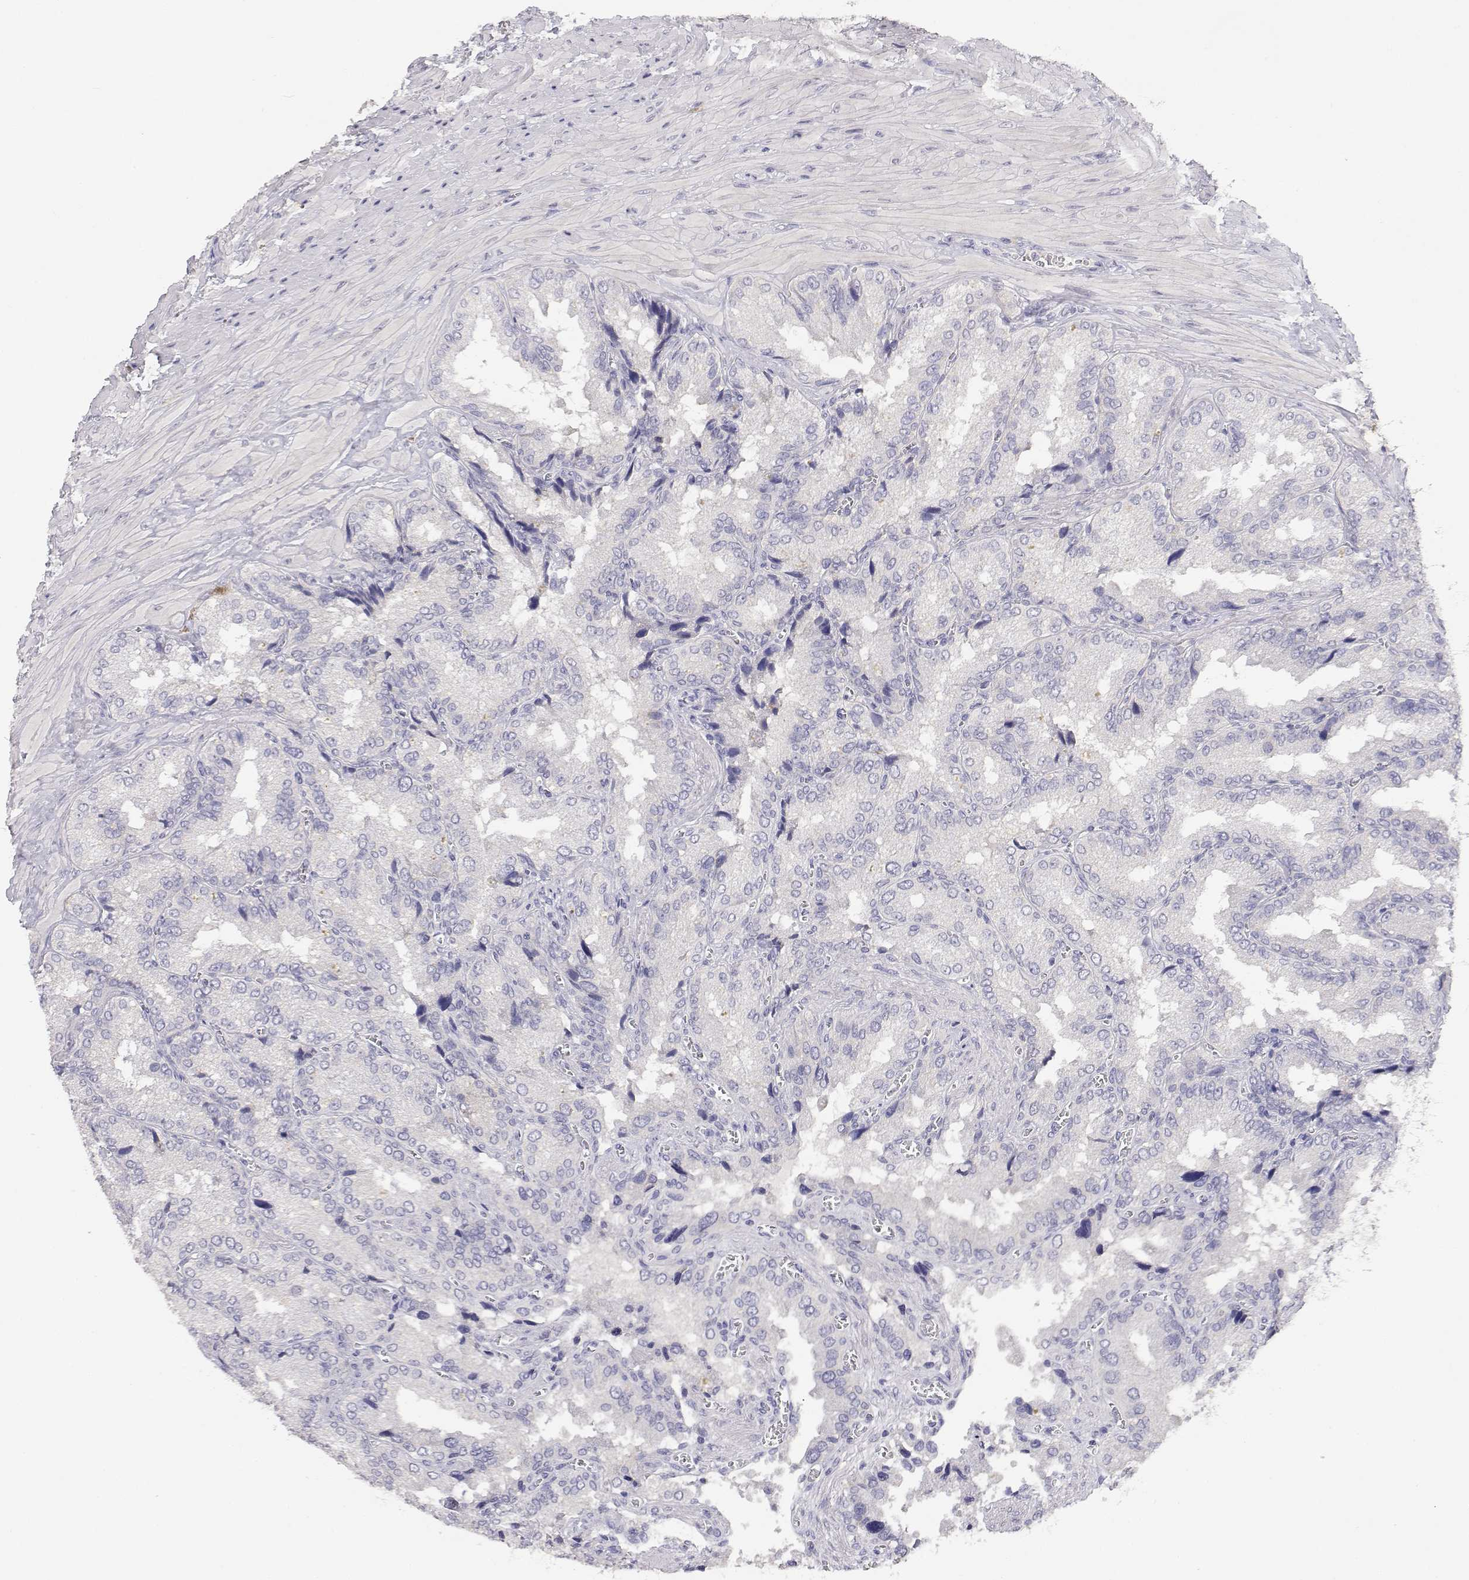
{"staining": {"intensity": "negative", "quantity": "none", "location": "none"}, "tissue": "seminal vesicle", "cell_type": "Glandular cells", "image_type": "normal", "snomed": [{"axis": "morphology", "description": "Normal tissue, NOS"}, {"axis": "topography", "description": "Seminal veicle"}], "caption": "Micrograph shows no protein staining in glandular cells of unremarkable seminal vesicle. (Immunohistochemistry, brightfield microscopy, high magnification).", "gene": "ADA", "patient": {"sex": "male", "age": 37}}